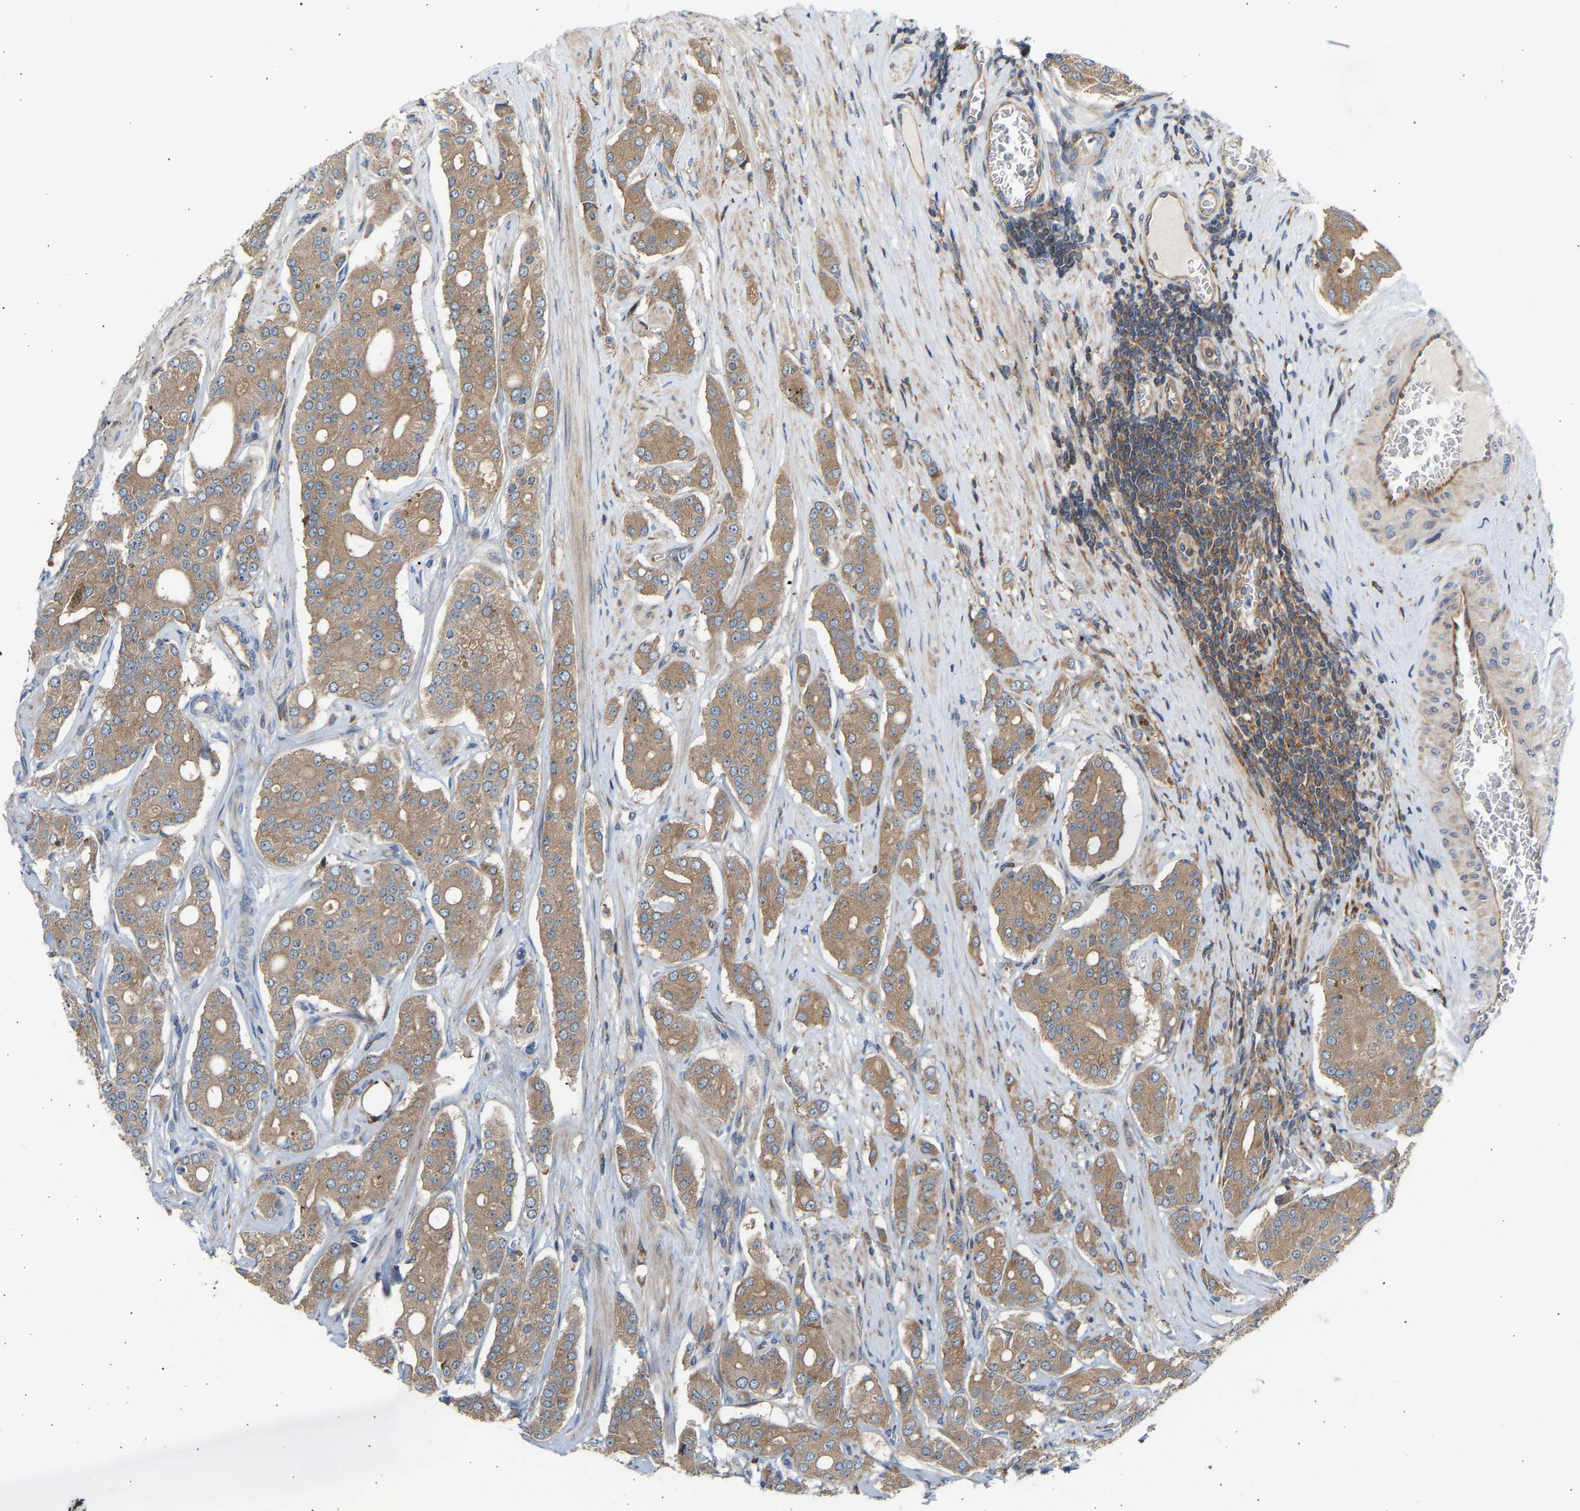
{"staining": {"intensity": "moderate", "quantity": ">75%", "location": "cytoplasmic/membranous"}, "tissue": "prostate cancer", "cell_type": "Tumor cells", "image_type": "cancer", "snomed": [{"axis": "morphology", "description": "Adenocarcinoma, High grade"}, {"axis": "topography", "description": "Prostate"}], "caption": "Tumor cells show medium levels of moderate cytoplasmic/membranous staining in approximately >75% of cells in human prostate high-grade adenocarcinoma.", "gene": "GCN1", "patient": {"sex": "male", "age": 71}}